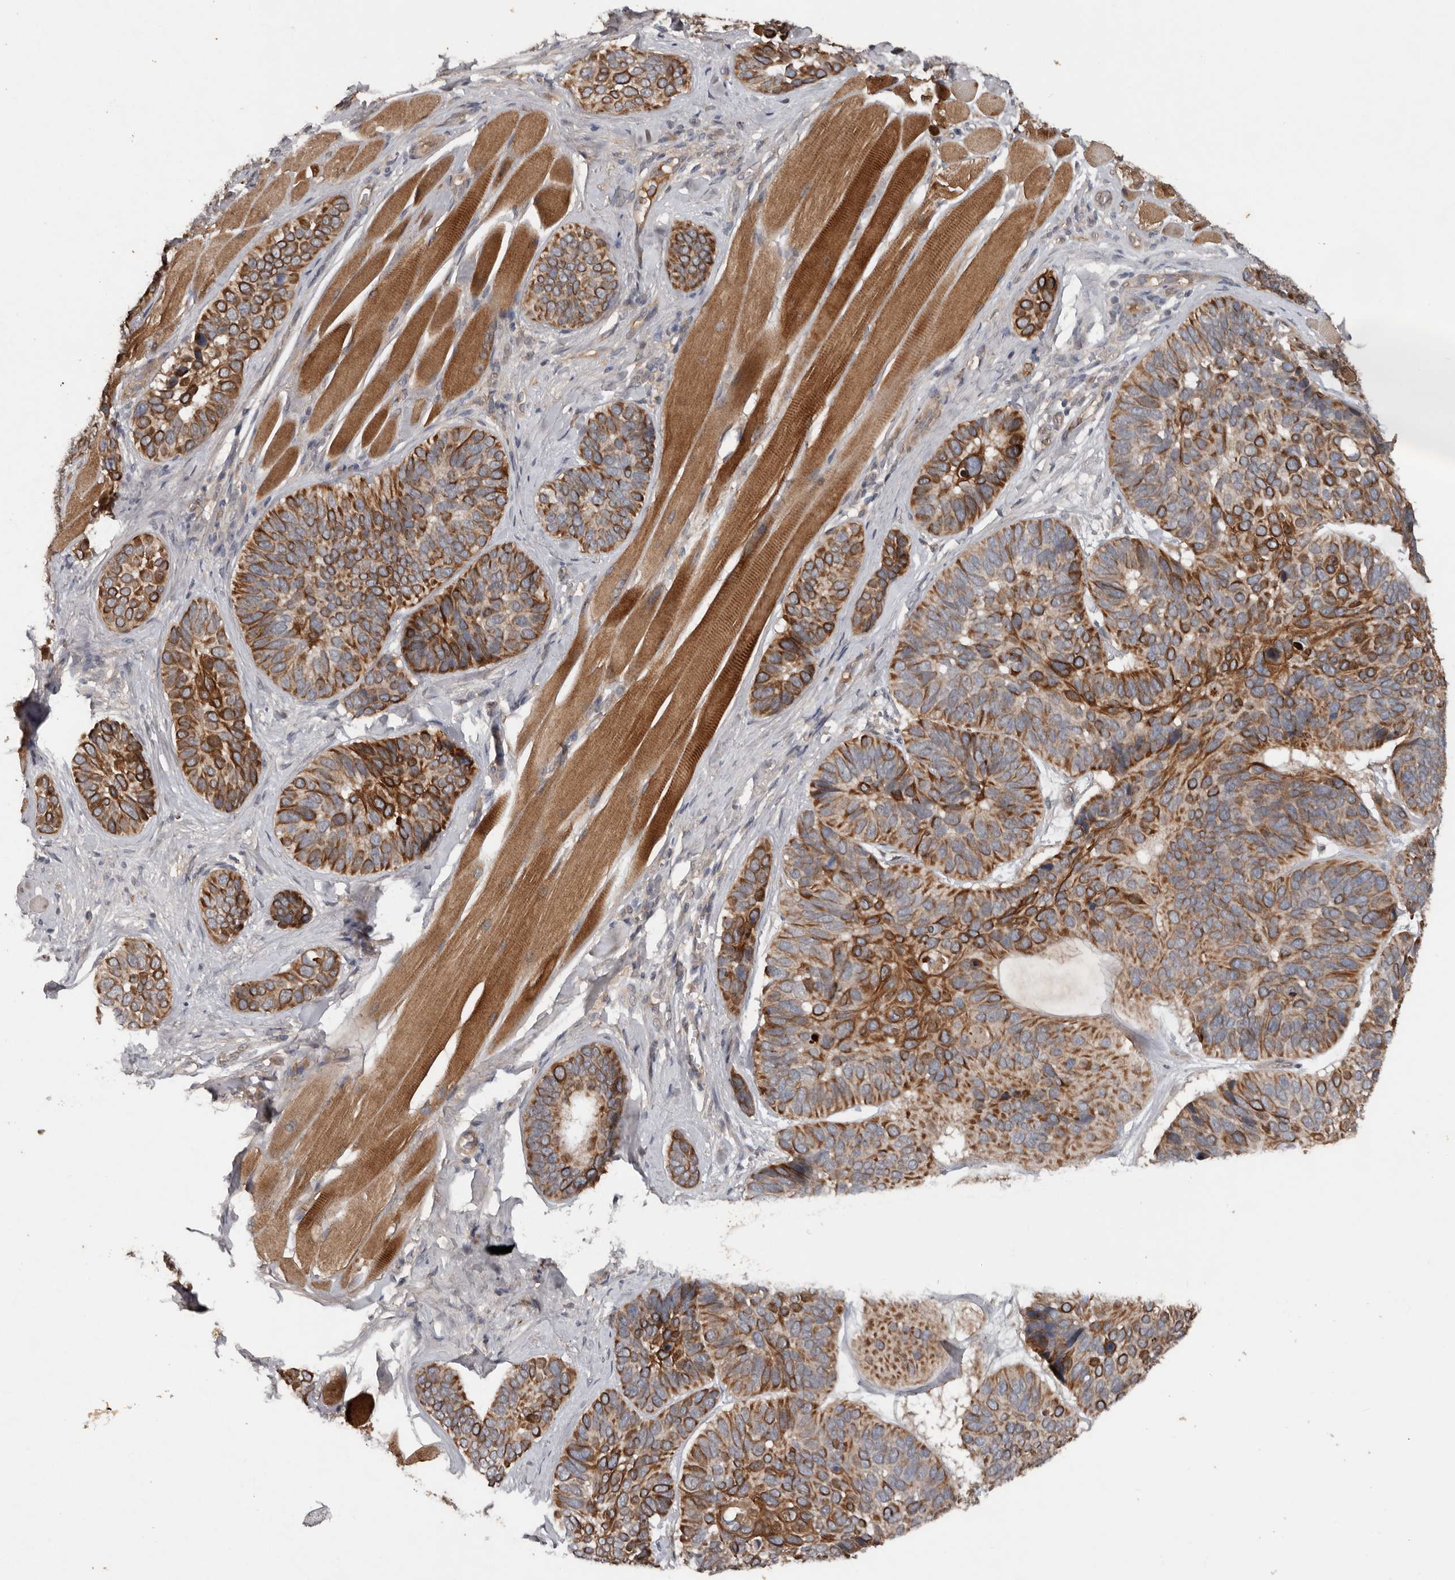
{"staining": {"intensity": "strong", "quantity": ">75%", "location": "cytoplasmic/membranous"}, "tissue": "skin cancer", "cell_type": "Tumor cells", "image_type": "cancer", "snomed": [{"axis": "morphology", "description": "Basal cell carcinoma"}, {"axis": "topography", "description": "Skin"}], "caption": "Protein staining of basal cell carcinoma (skin) tissue displays strong cytoplasmic/membranous expression in approximately >75% of tumor cells. The staining was performed using DAB (3,3'-diaminobenzidine) to visualize the protein expression in brown, while the nuclei were stained in blue with hematoxylin (Magnification: 20x).", "gene": "DNAJB4", "patient": {"sex": "male", "age": 62}}